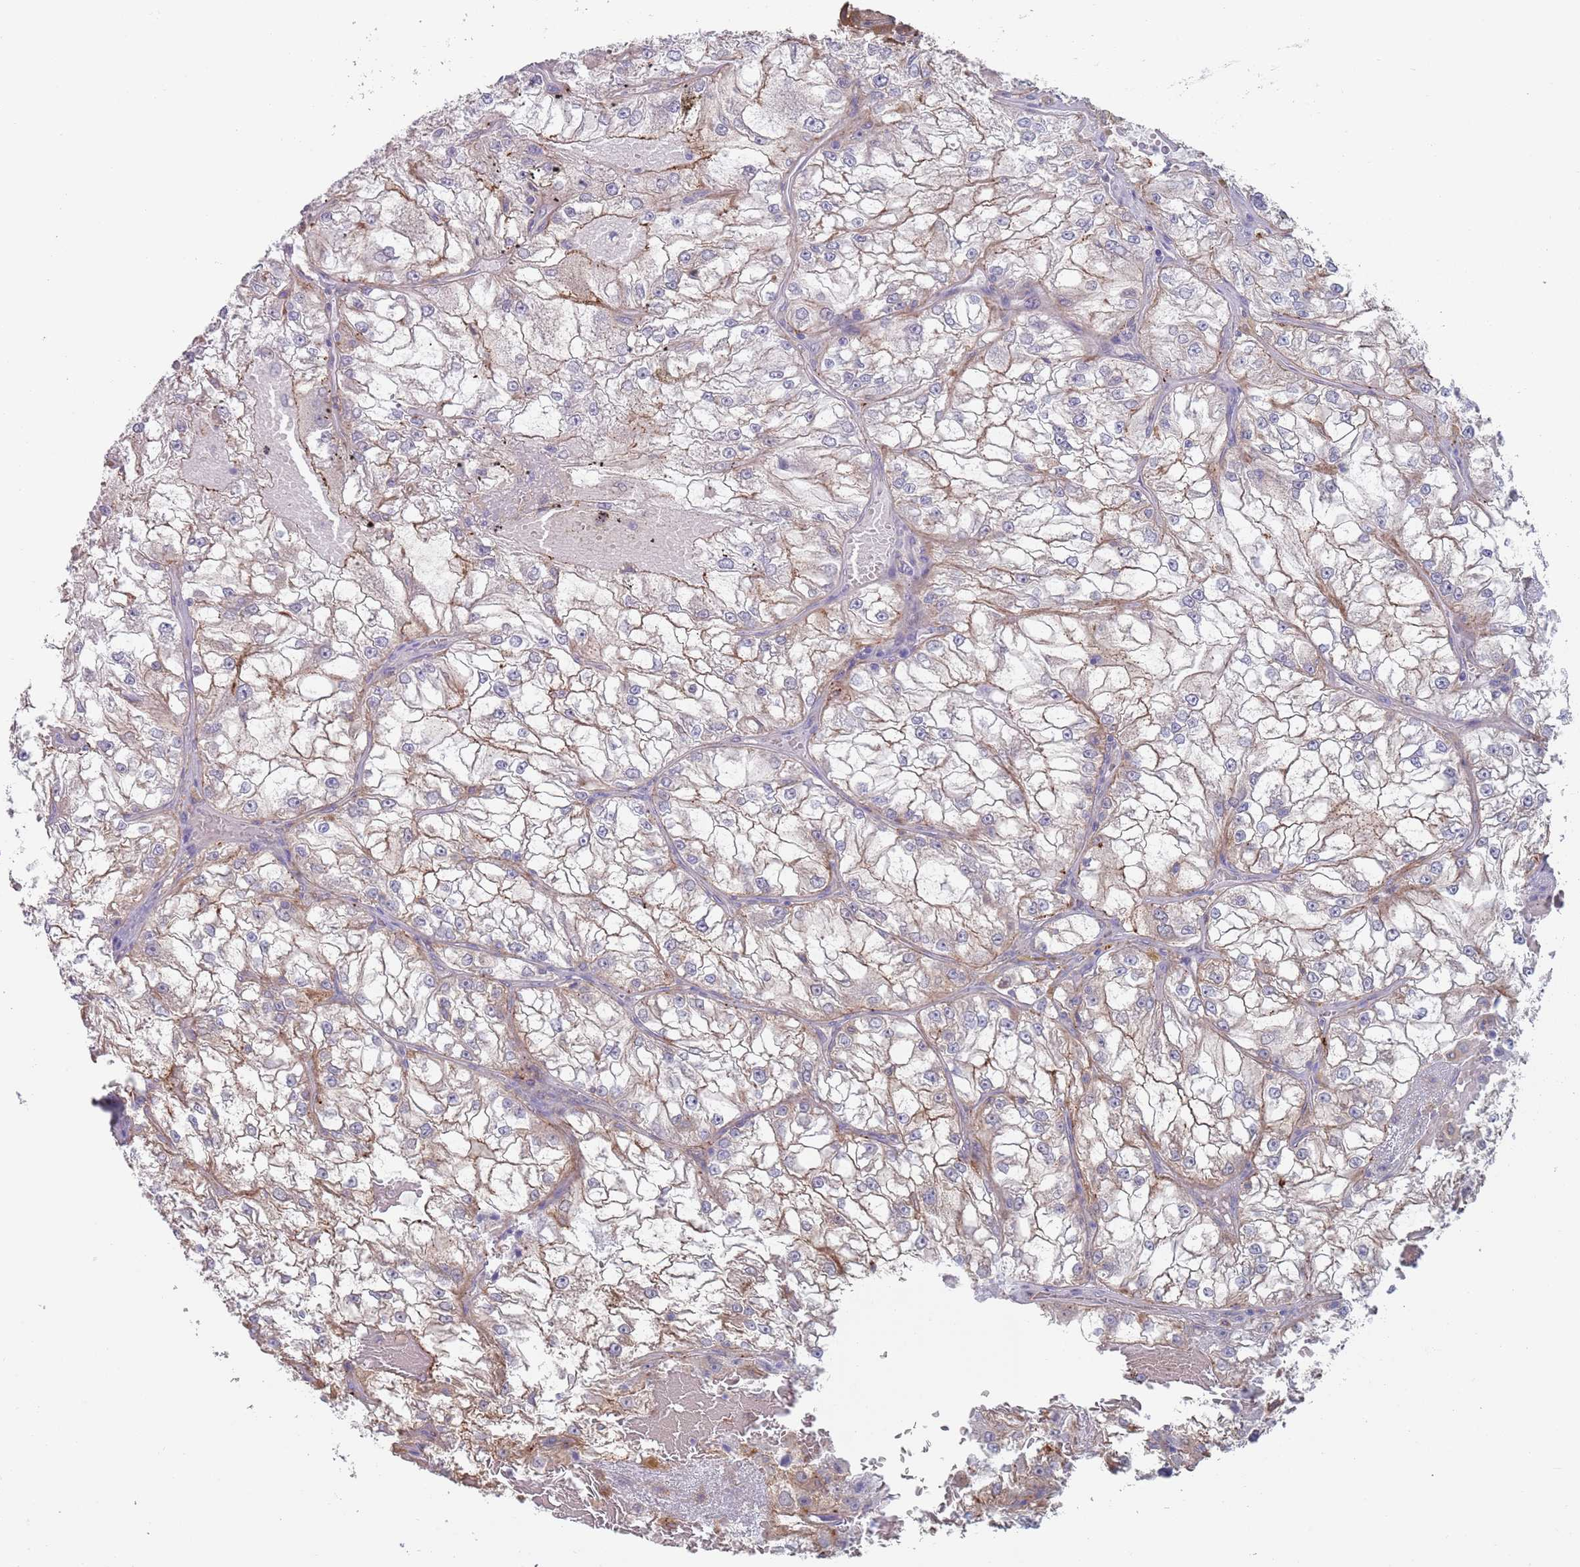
{"staining": {"intensity": "weak", "quantity": "<25%", "location": "cytoplasmic/membranous"}, "tissue": "renal cancer", "cell_type": "Tumor cells", "image_type": "cancer", "snomed": [{"axis": "morphology", "description": "Adenocarcinoma, NOS"}, {"axis": "topography", "description": "Kidney"}], "caption": "Histopathology image shows no protein positivity in tumor cells of renal cancer tissue.", "gene": "APPL2", "patient": {"sex": "female", "age": 72}}